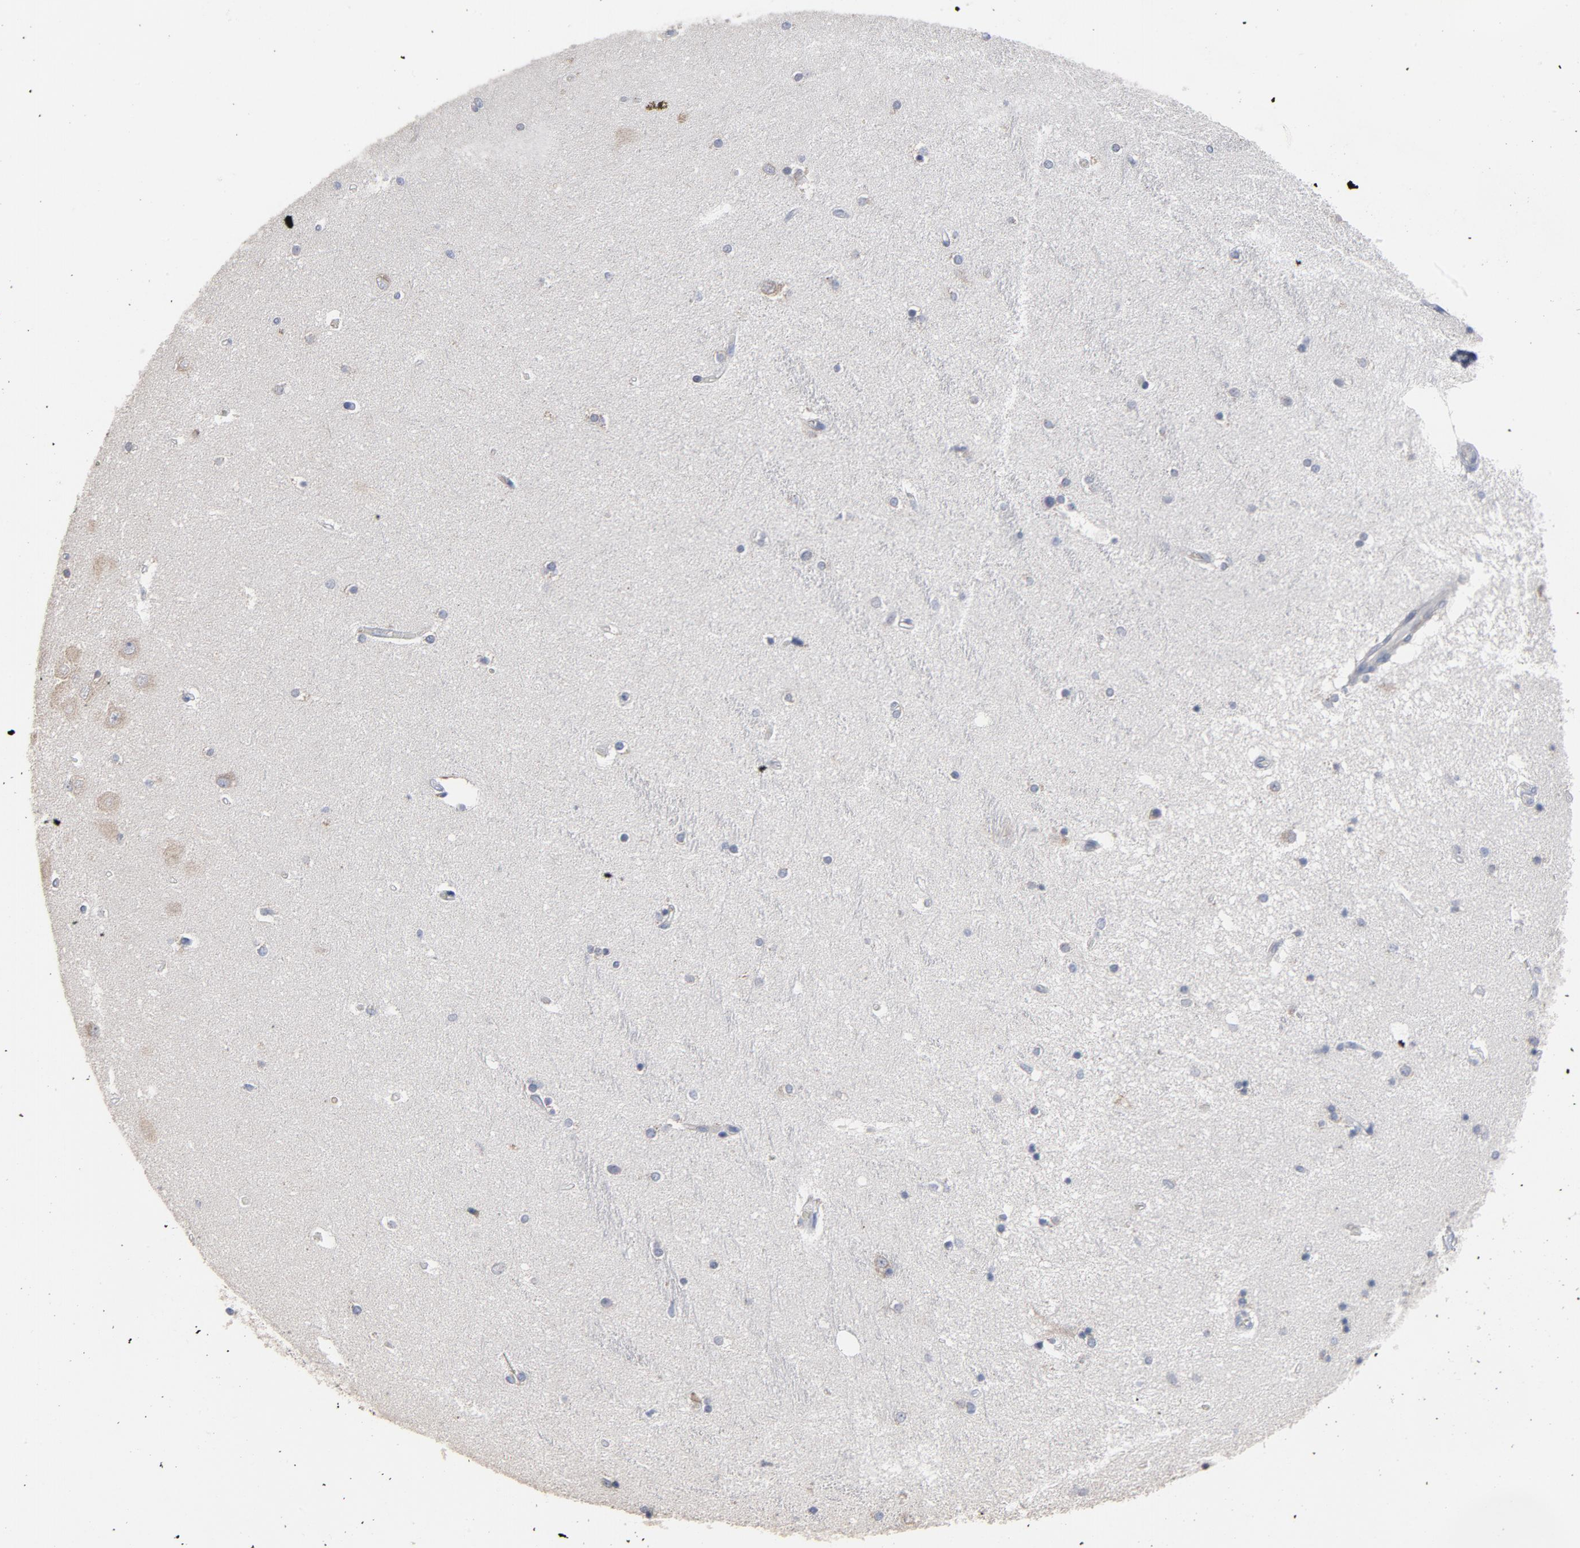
{"staining": {"intensity": "negative", "quantity": "none", "location": "none"}, "tissue": "hippocampus", "cell_type": "Glial cells", "image_type": "normal", "snomed": [{"axis": "morphology", "description": "Normal tissue, NOS"}, {"axis": "topography", "description": "Hippocampus"}], "caption": "Immunohistochemistry (IHC) image of unremarkable hippocampus: hippocampus stained with DAB (3,3'-diaminobenzidine) exhibits no significant protein positivity in glial cells. (DAB (3,3'-diaminobenzidine) immunohistochemistry (IHC) with hematoxylin counter stain).", "gene": "OXA1L", "patient": {"sex": "female", "age": 54}}